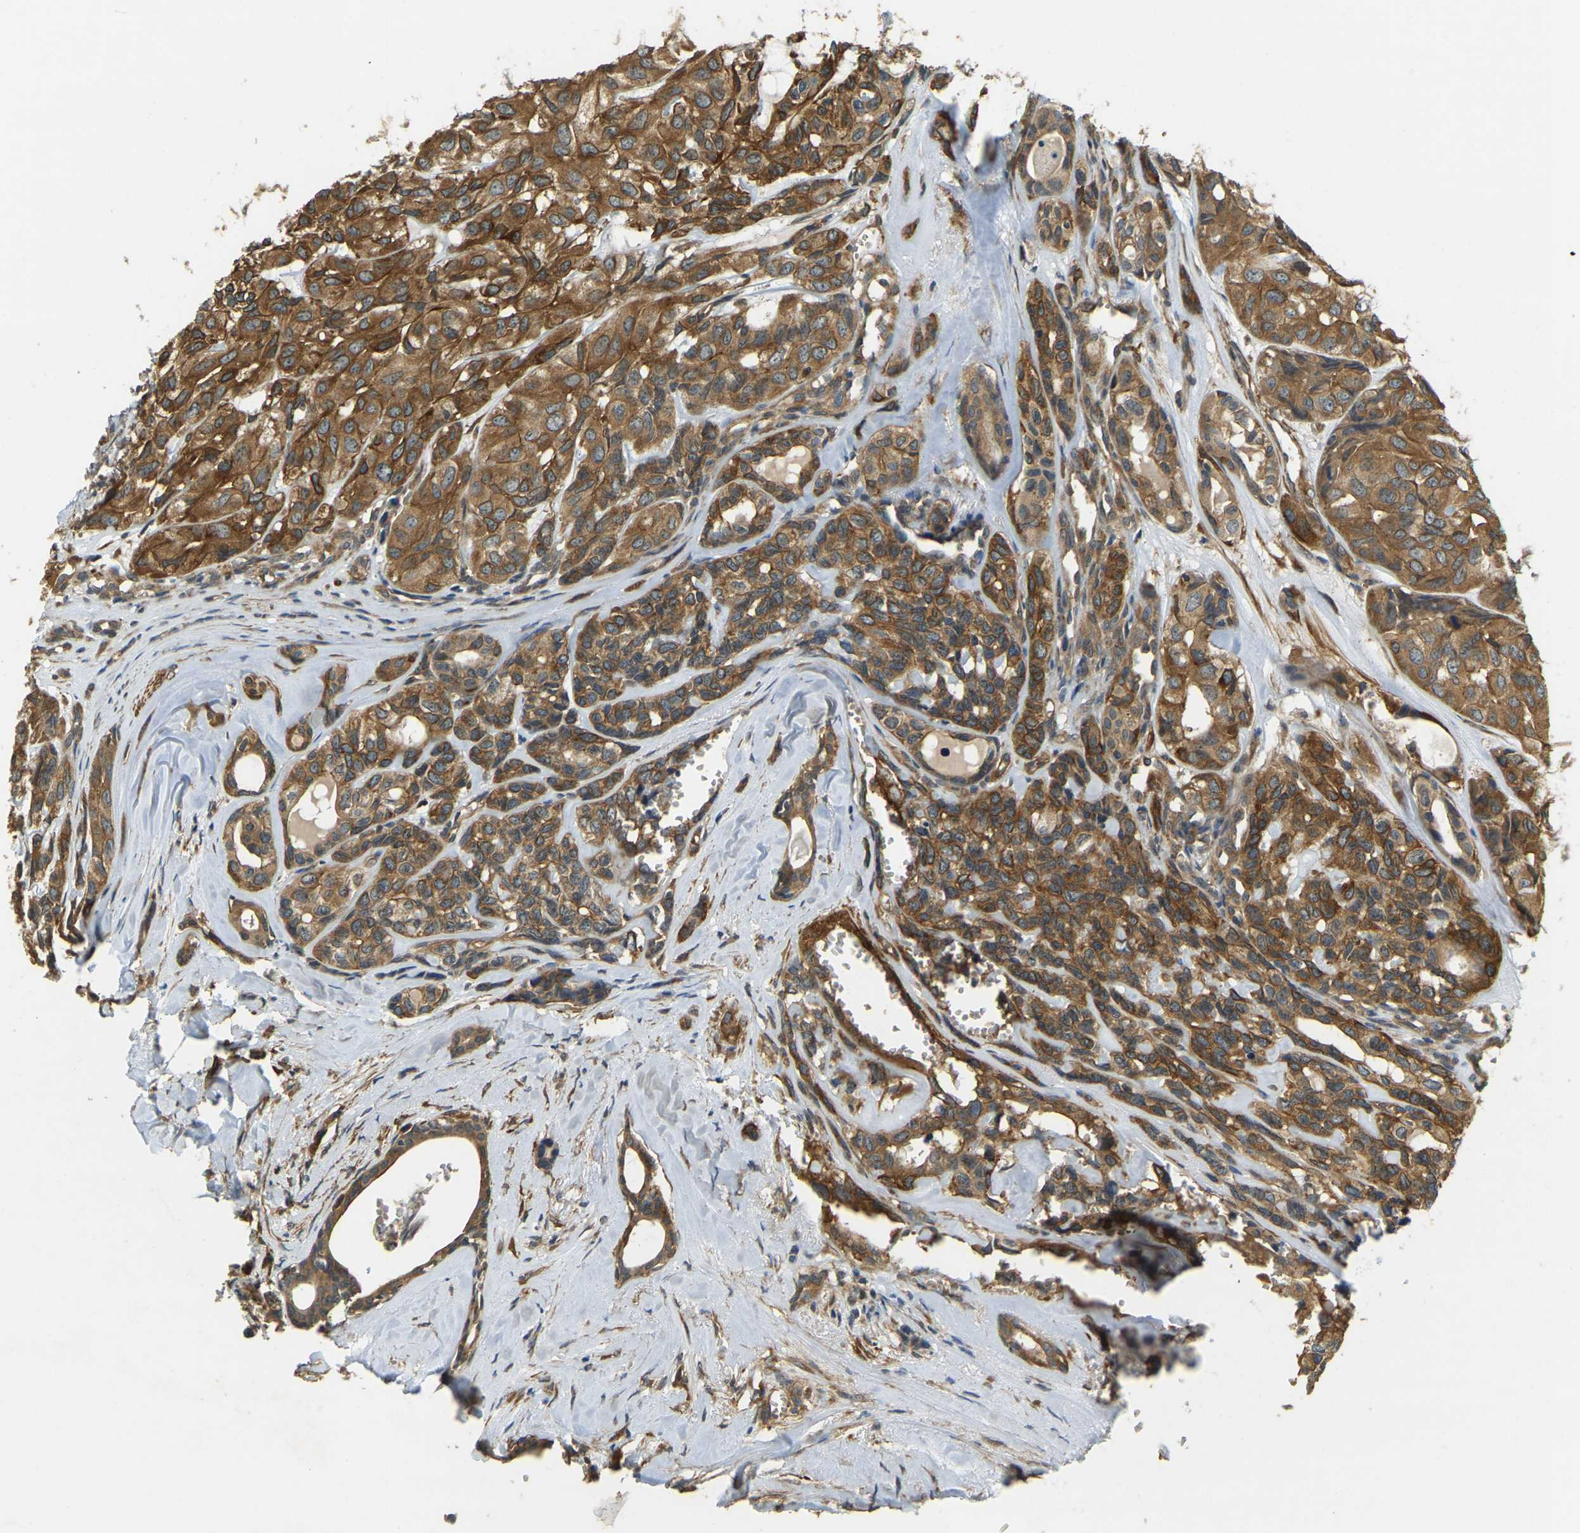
{"staining": {"intensity": "moderate", "quantity": ">75%", "location": "cytoplasmic/membranous"}, "tissue": "head and neck cancer", "cell_type": "Tumor cells", "image_type": "cancer", "snomed": [{"axis": "morphology", "description": "Adenocarcinoma, NOS"}, {"axis": "topography", "description": "Salivary gland, NOS"}, {"axis": "topography", "description": "Head-Neck"}], "caption": "IHC of human adenocarcinoma (head and neck) reveals medium levels of moderate cytoplasmic/membranous staining in approximately >75% of tumor cells.", "gene": "ERGIC1", "patient": {"sex": "female", "age": 76}}